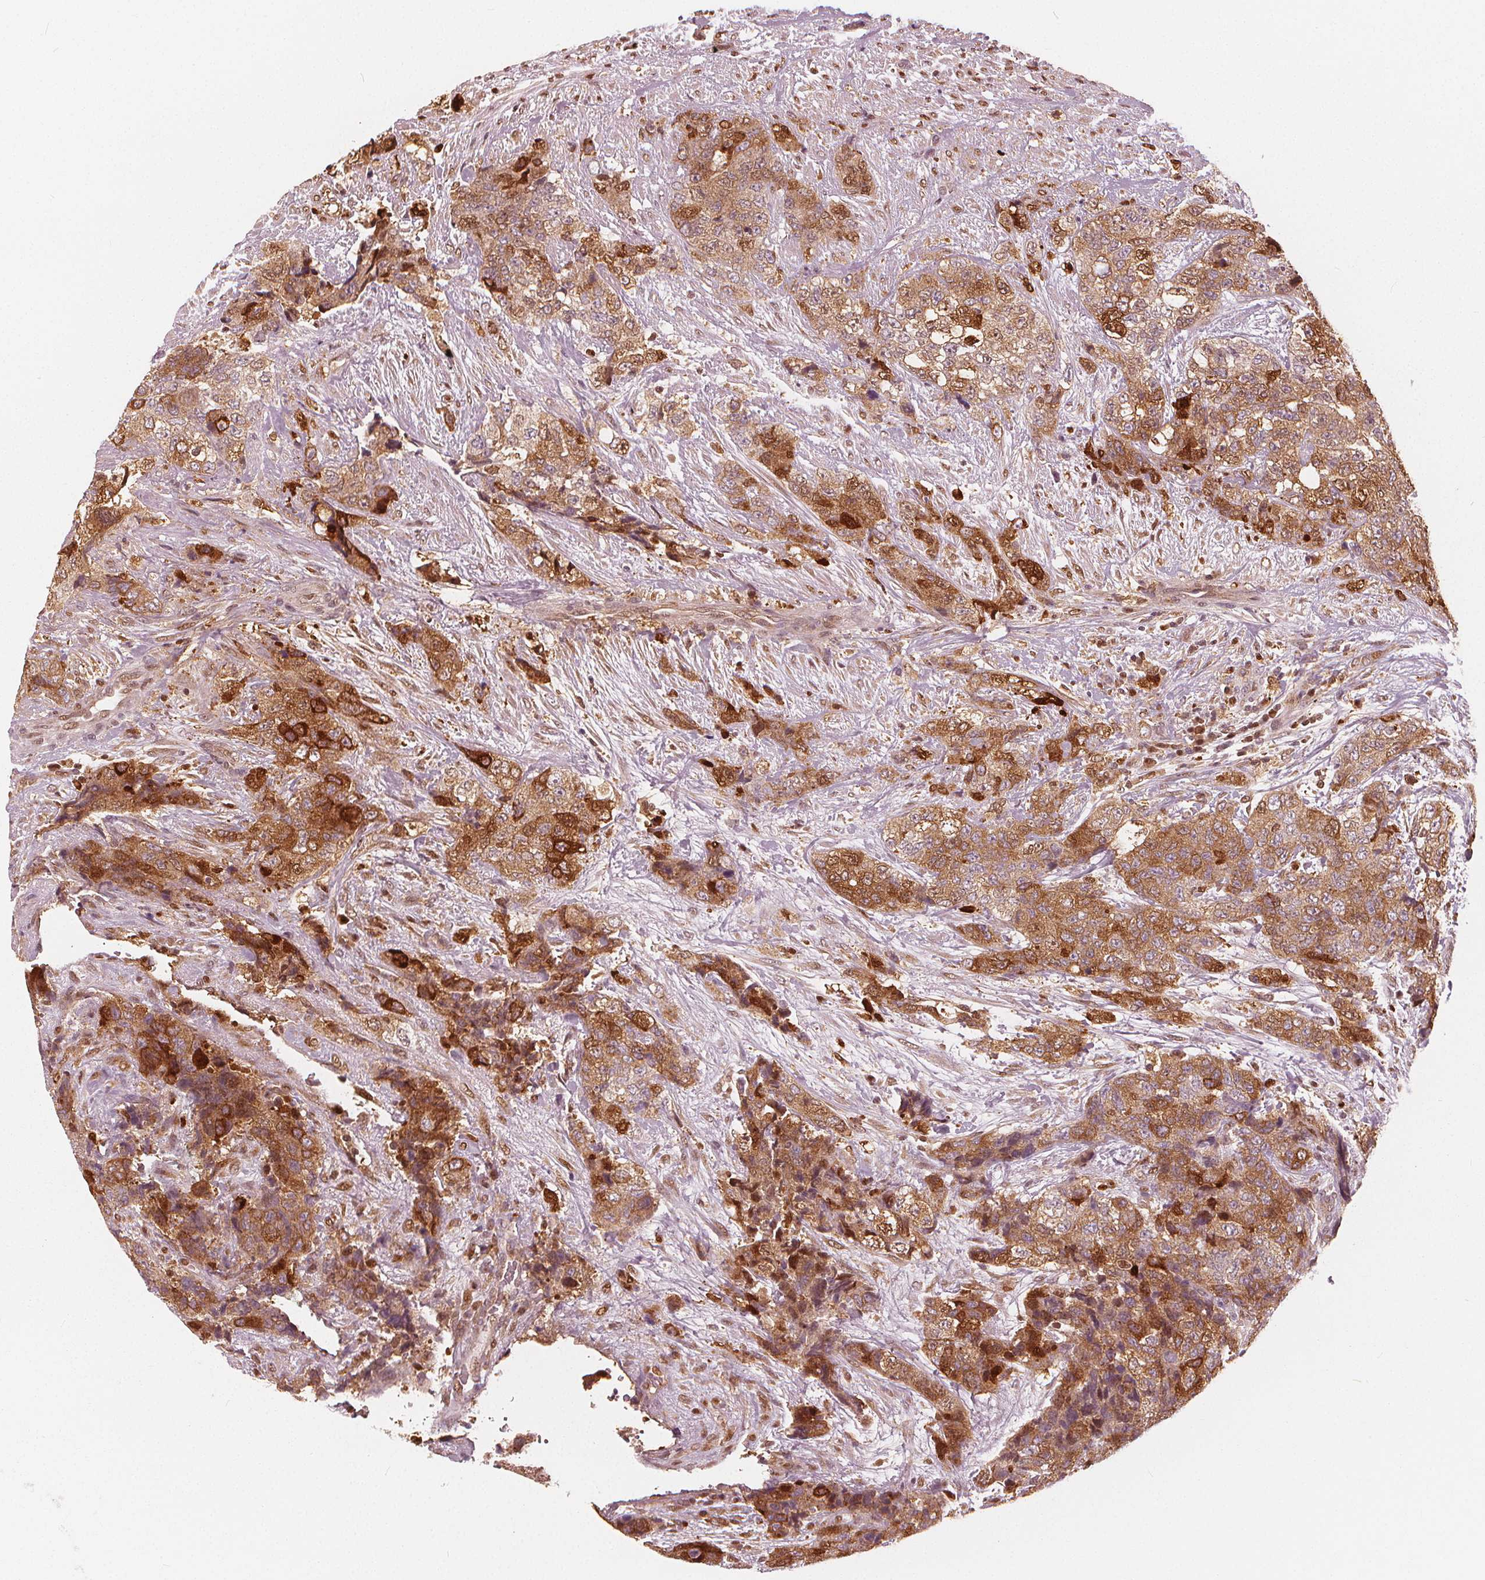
{"staining": {"intensity": "moderate", "quantity": ">75%", "location": "cytoplasmic/membranous,nuclear"}, "tissue": "urothelial cancer", "cell_type": "Tumor cells", "image_type": "cancer", "snomed": [{"axis": "morphology", "description": "Urothelial carcinoma, High grade"}, {"axis": "topography", "description": "Urinary bladder"}], "caption": "Immunohistochemistry of urothelial cancer demonstrates medium levels of moderate cytoplasmic/membranous and nuclear positivity in approximately >75% of tumor cells.", "gene": "SQSTM1", "patient": {"sex": "female", "age": 78}}